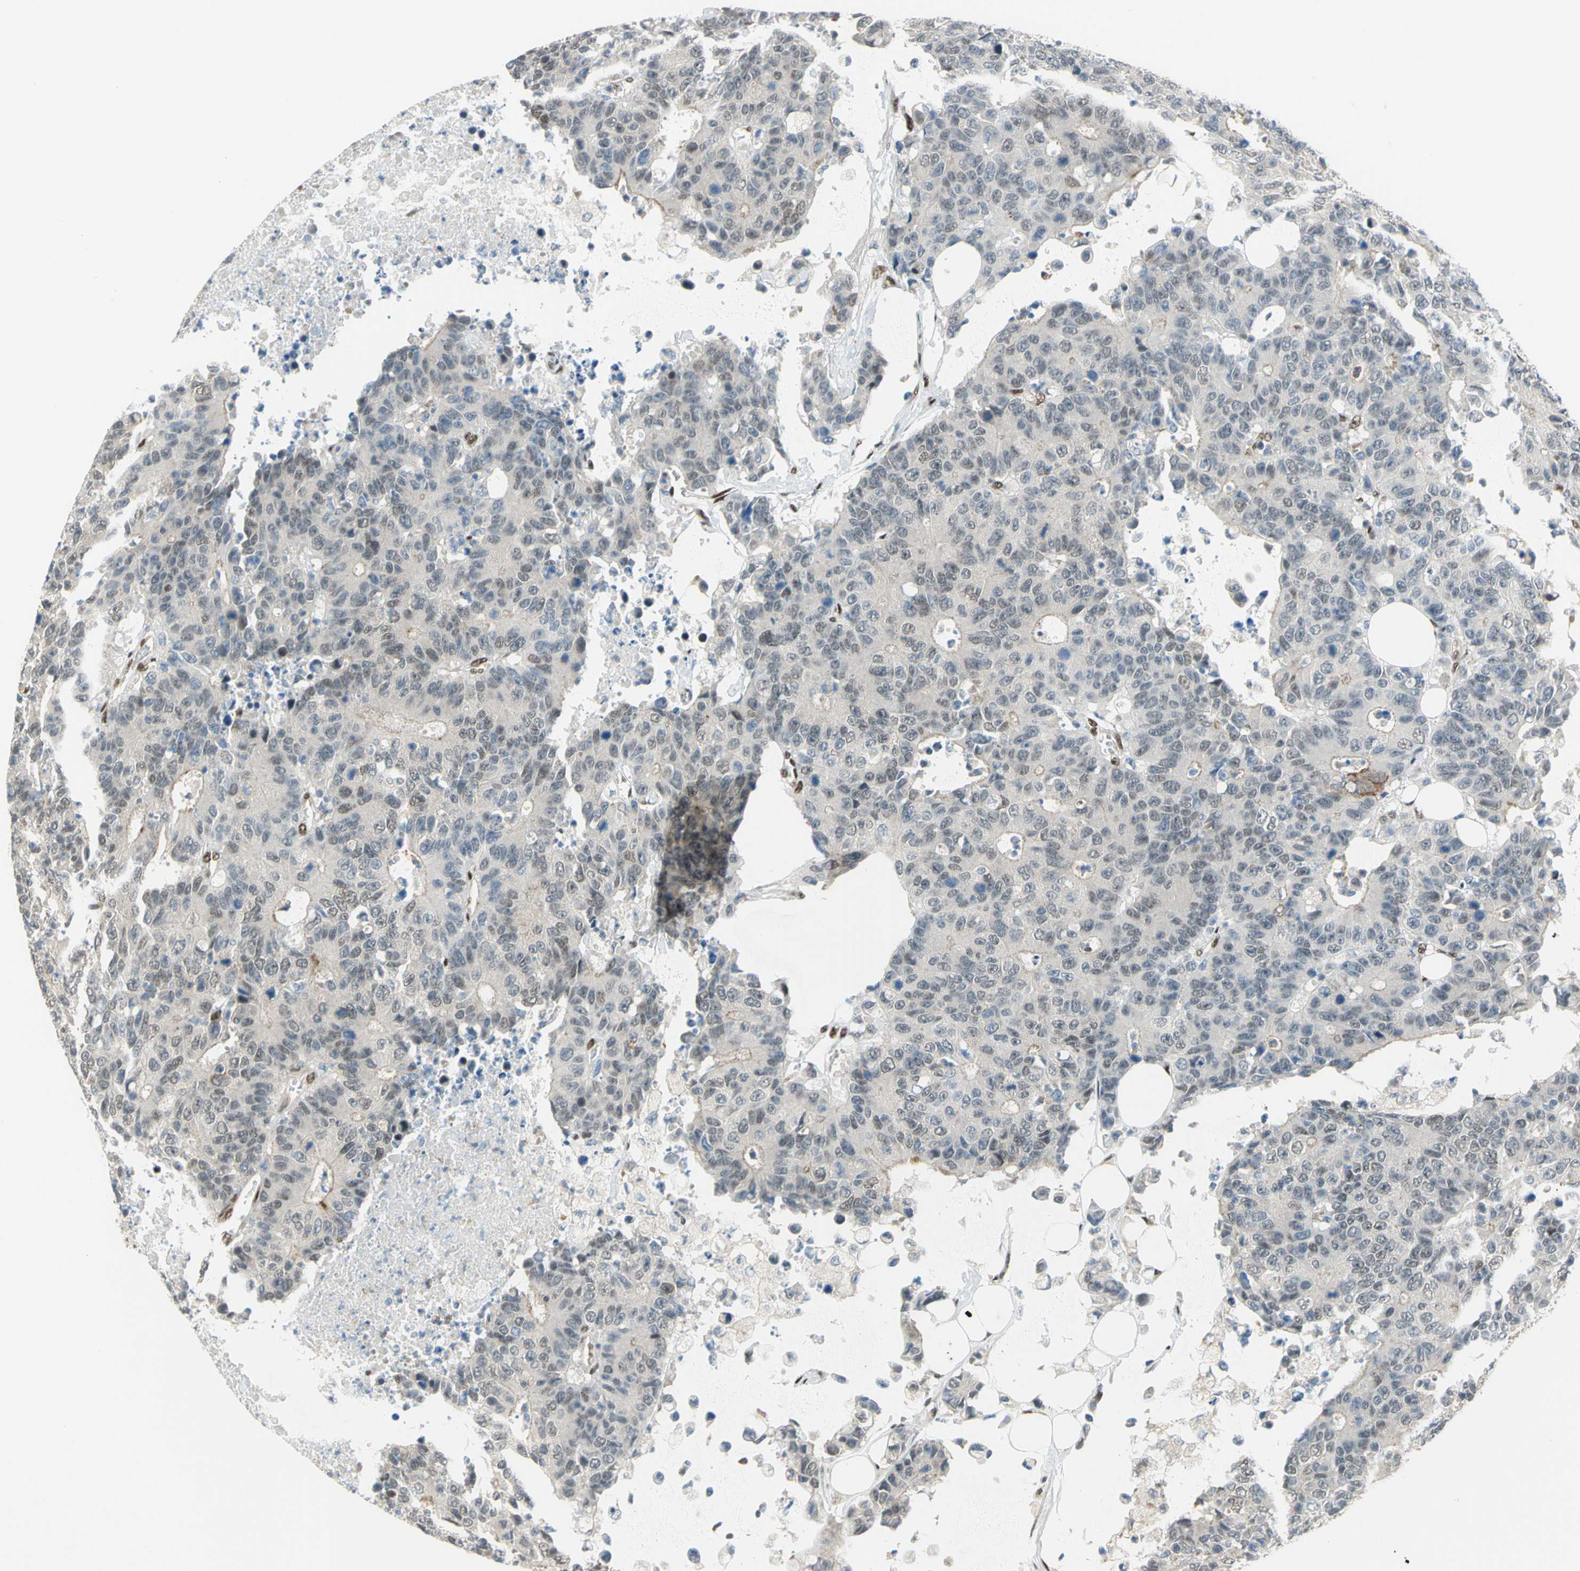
{"staining": {"intensity": "weak", "quantity": "<25%", "location": "cytoplasmic/membranous,nuclear"}, "tissue": "colorectal cancer", "cell_type": "Tumor cells", "image_type": "cancer", "snomed": [{"axis": "morphology", "description": "Adenocarcinoma, NOS"}, {"axis": "topography", "description": "Colon"}], "caption": "A high-resolution photomicrograph shows IHC staining of colorectal adenocarcinoma, which exhibits no significant positivity in tumor cells. (IHC, brightfield microscopy, high magnification).", "gene": "RBFOX2", "patient": {"sex": "female", "age": 86}}